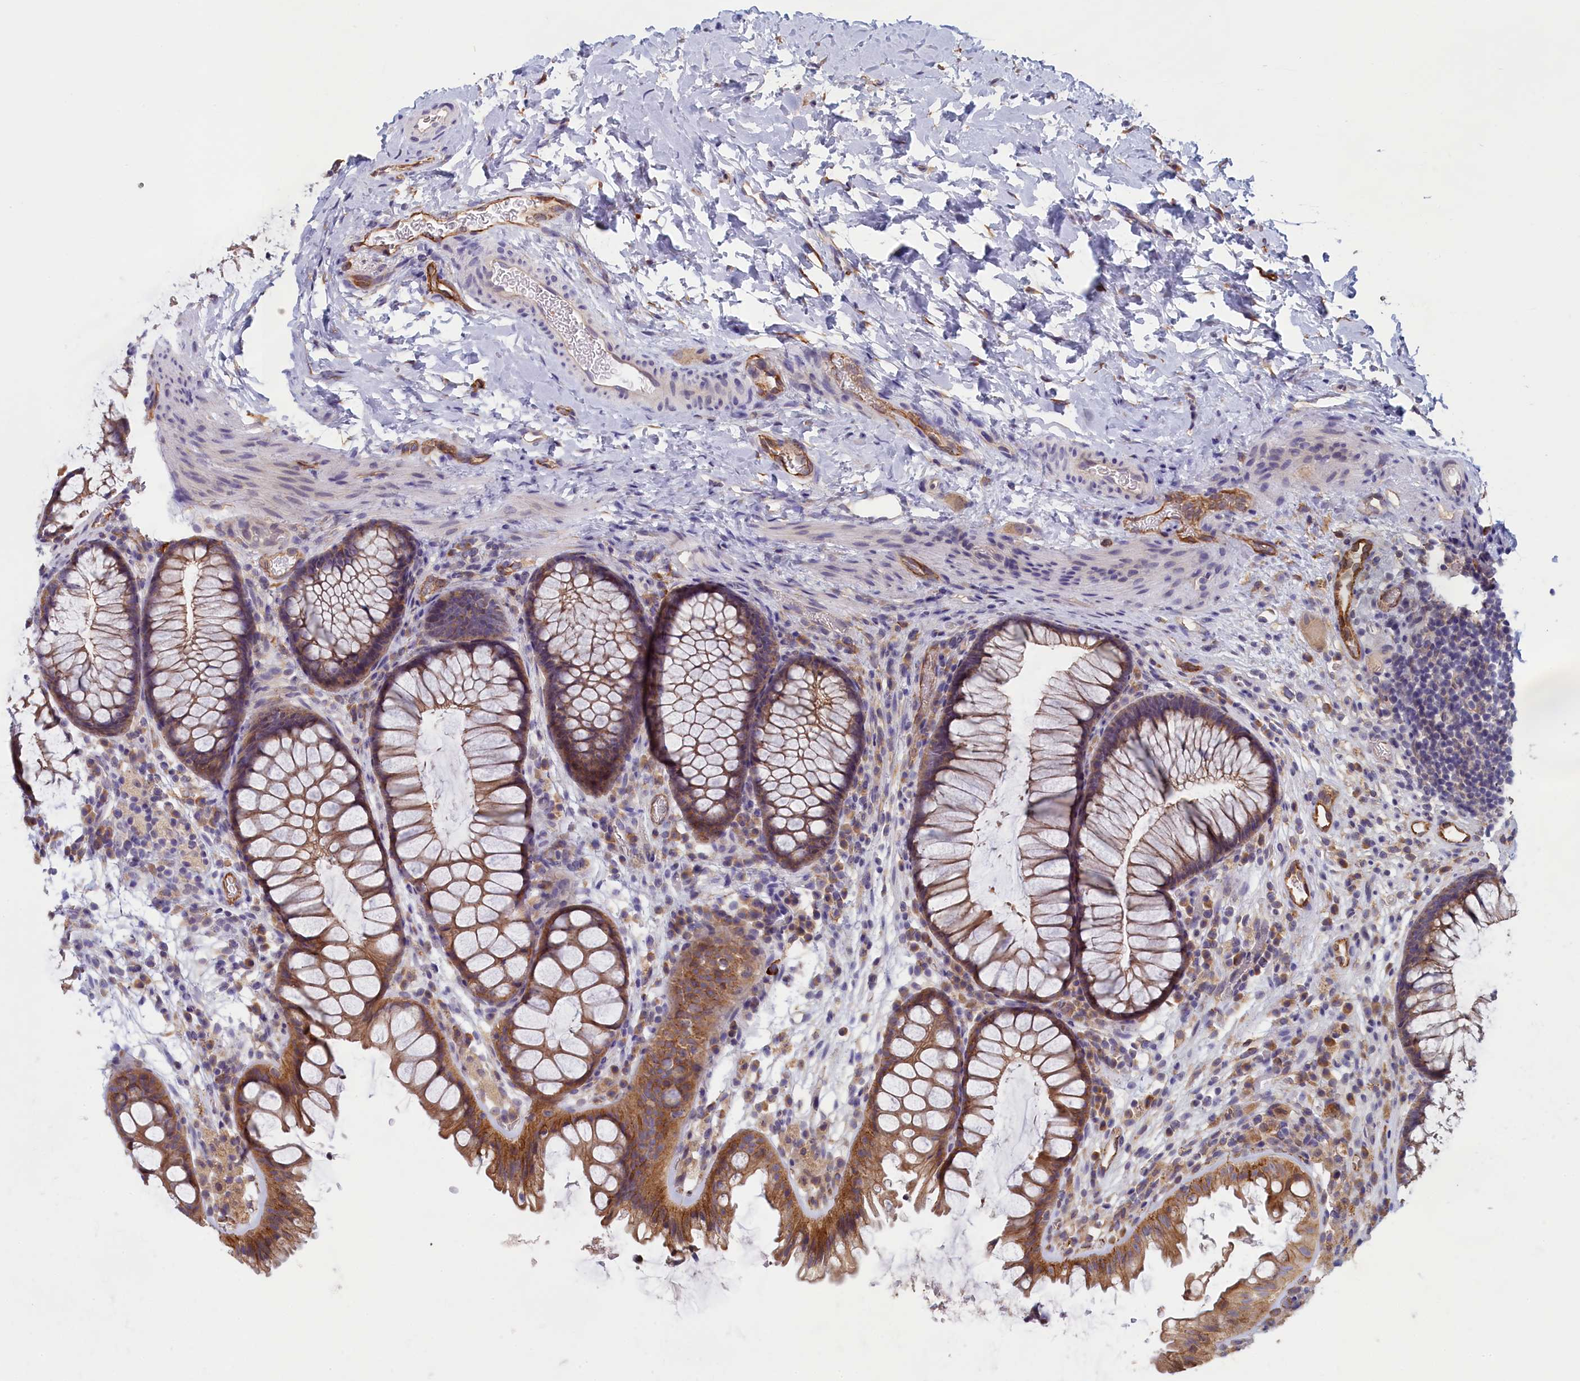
{"staining": {"intensity": "strong", "quantity": ">75%", "location": "cytoplasmic/membranous"}, "tissue": "colon", "cell_type": "Endothelial cells", "image_type": "normal", "snomed": [{"axis": "morphology", "description": "Normal tissue, NOS"}, {"axis": "topography", "description": "Colon"}], "caption": "Immunohistochemistry photomicrograph of unremarkable human colon stained for a protein (brown), which reveals high levels of strong cytoplasmic/membranous expression in about >75% of endothelial cells.", "gene": "COL19A1", "patient": {"sex": "female", "age": 62}}